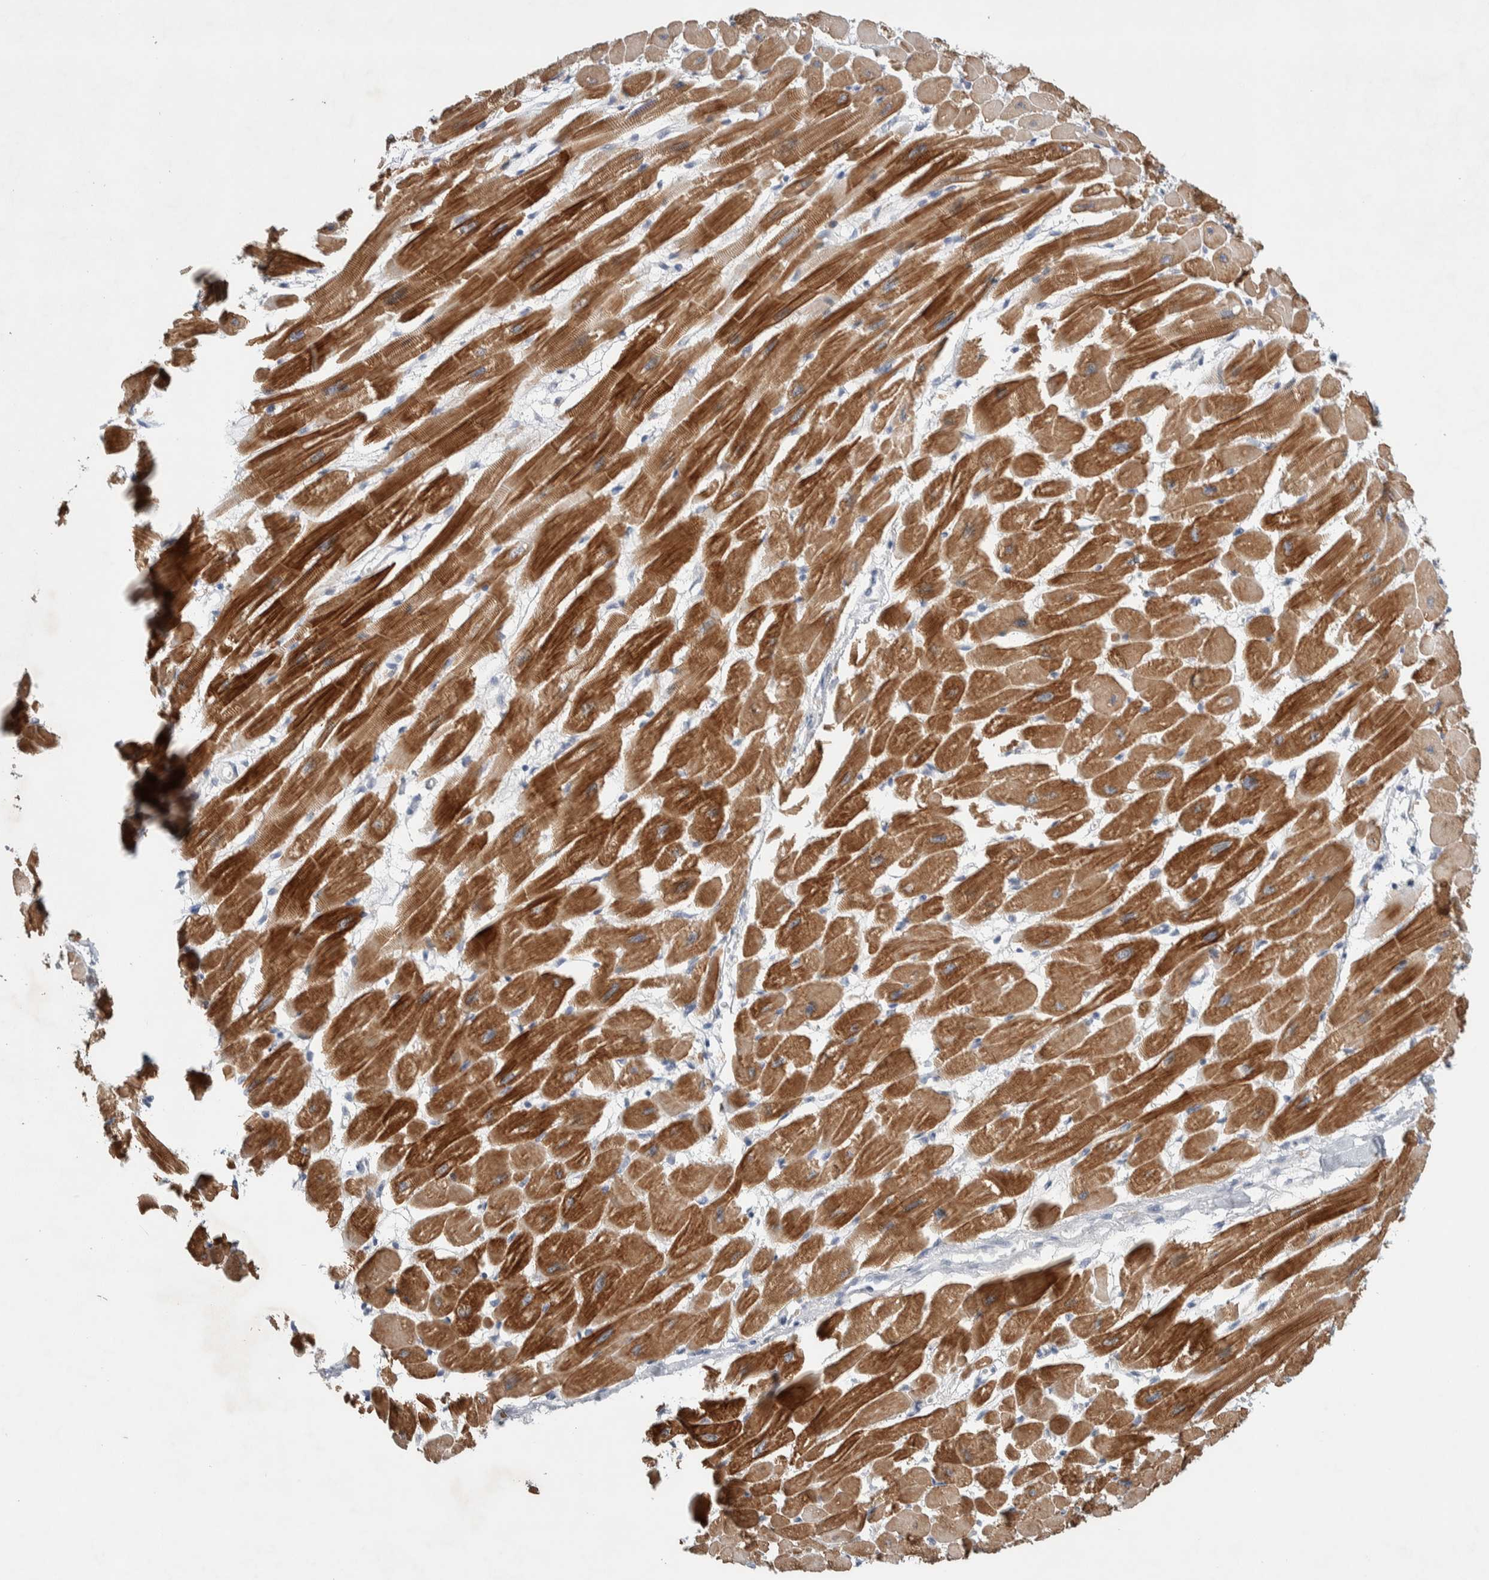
{"staining": {"intensity": "strong", "quantity": ">75%", "location": "cytoplasmic/membranous"}, "tissue": "heart muscle", "cell_type": "Cardiomyocytes", "image_type": "normal", "snomed": [{"axis": "morphology", "description": "Normal tissue, NOS"}, {"axis": "topography", "description": "Heart"}], "caption": "Immunohistochemistry (IHC) of unremarkable heart muscle demonstrates high levels of strong cytoplasmic/membranous positivity in approximately >75% of cardiomyocytes.", "gene": "DEPTOR", "patient": {"sex": "female", "age": 54}}